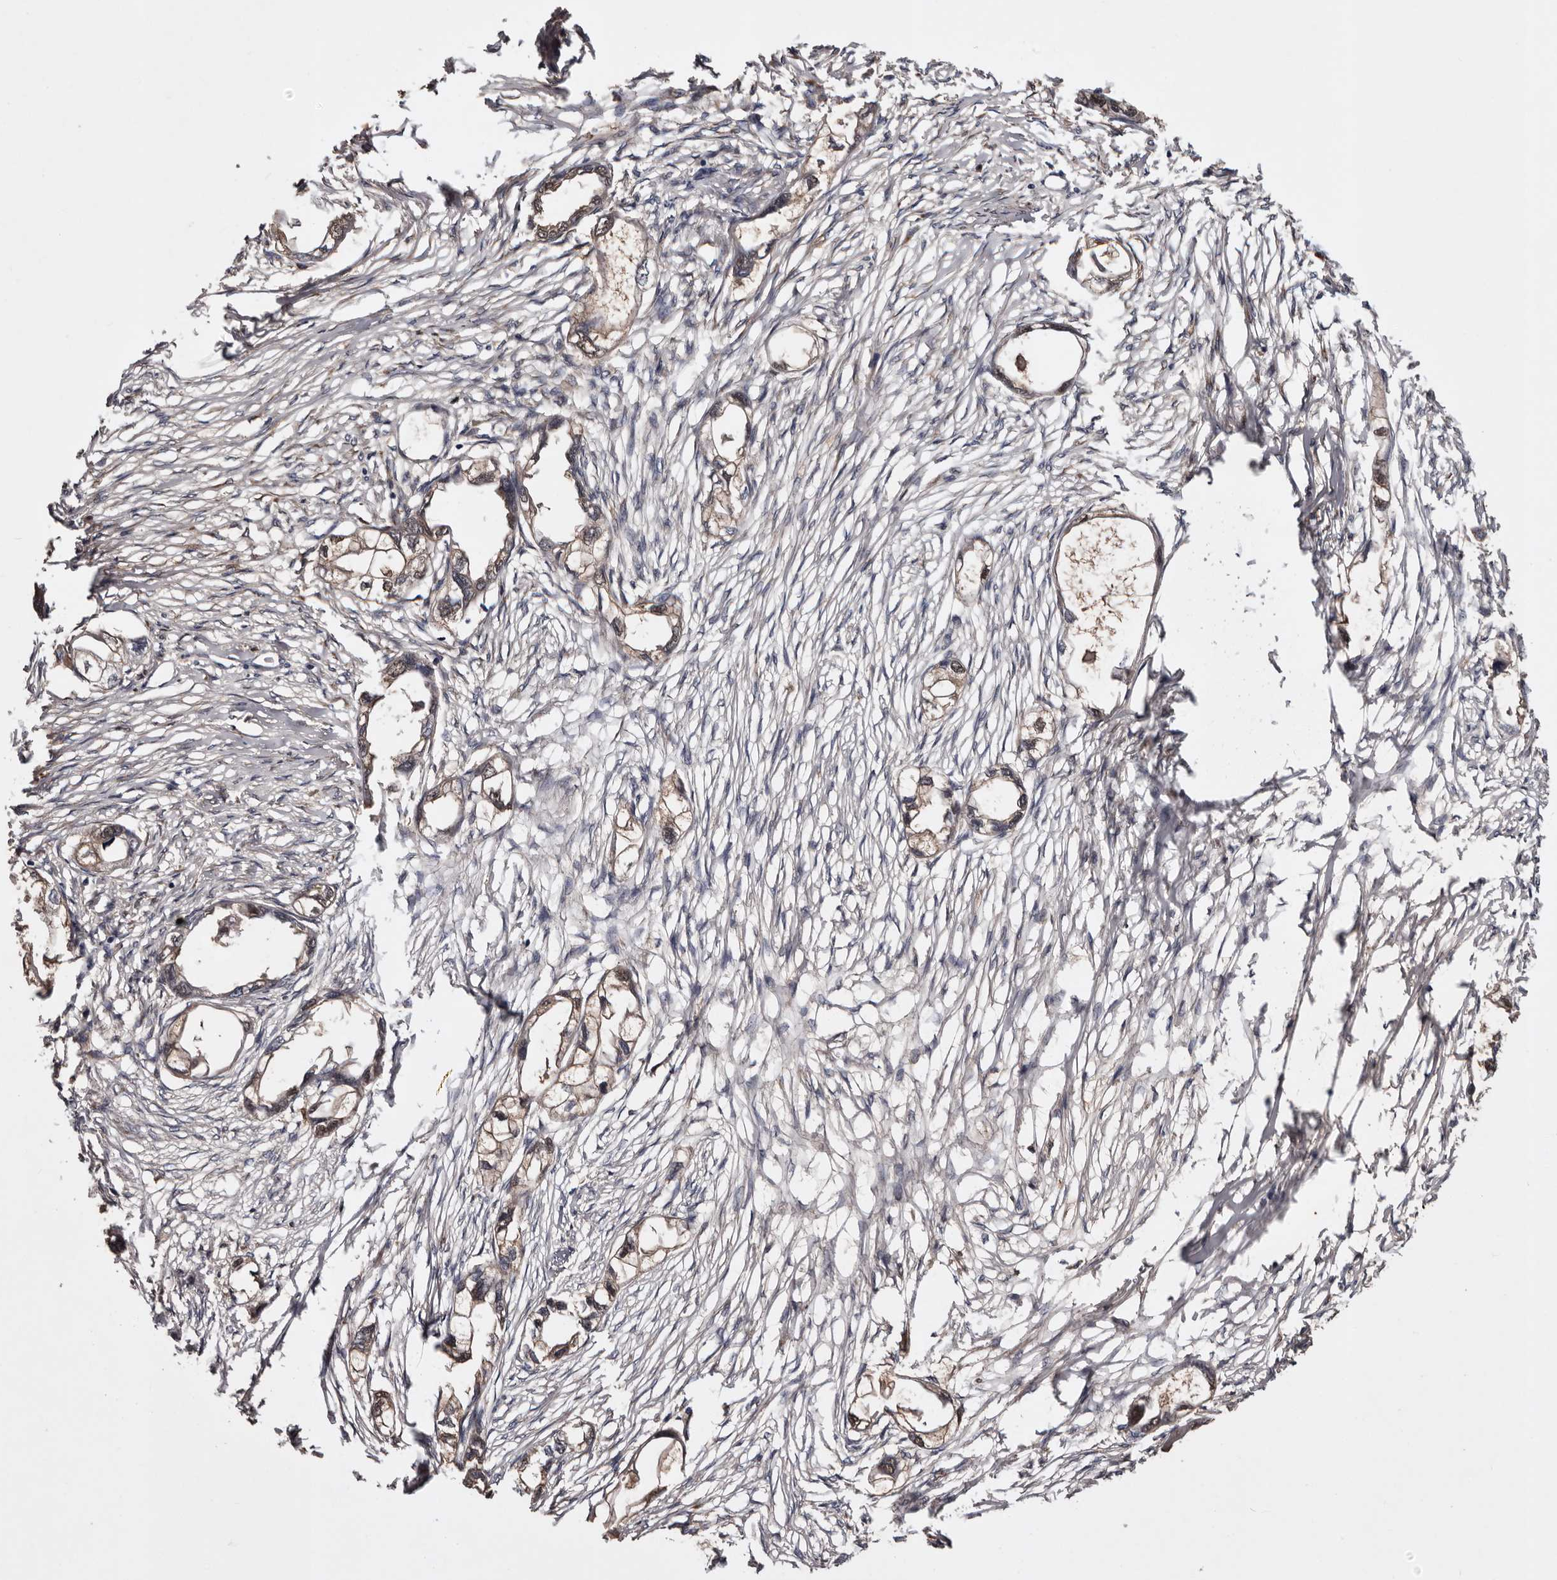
{"staining": {"intensity": "weak", "quantity": ">75%", "location": "cytoplasmic/membranous"}, "tissue": "endometrial cancer", "cell_type": "Tumor cells", "image_type": "cancer", "snomed": [{"axis": "morphology", "description": "Adenocarcinoma, NOS"}, {"axis": "morphology", "description": "Adenocarcinoma, metastatic, NOS"}, {"axis": "topography", "description": "Adipose tissue"}, {"axis": "topography", "description": "Endometrium"}], "caption": "Protein analysis of adenocarcinoma (endometrial) tissue shows weak cytoplasmic/membranous expression in about >75% of tumor cells. (DAB IHC with brightfield microscopy, high magnification).", "gene": "CYP1B1", "patient": {"sex": "female", "age": 67}}